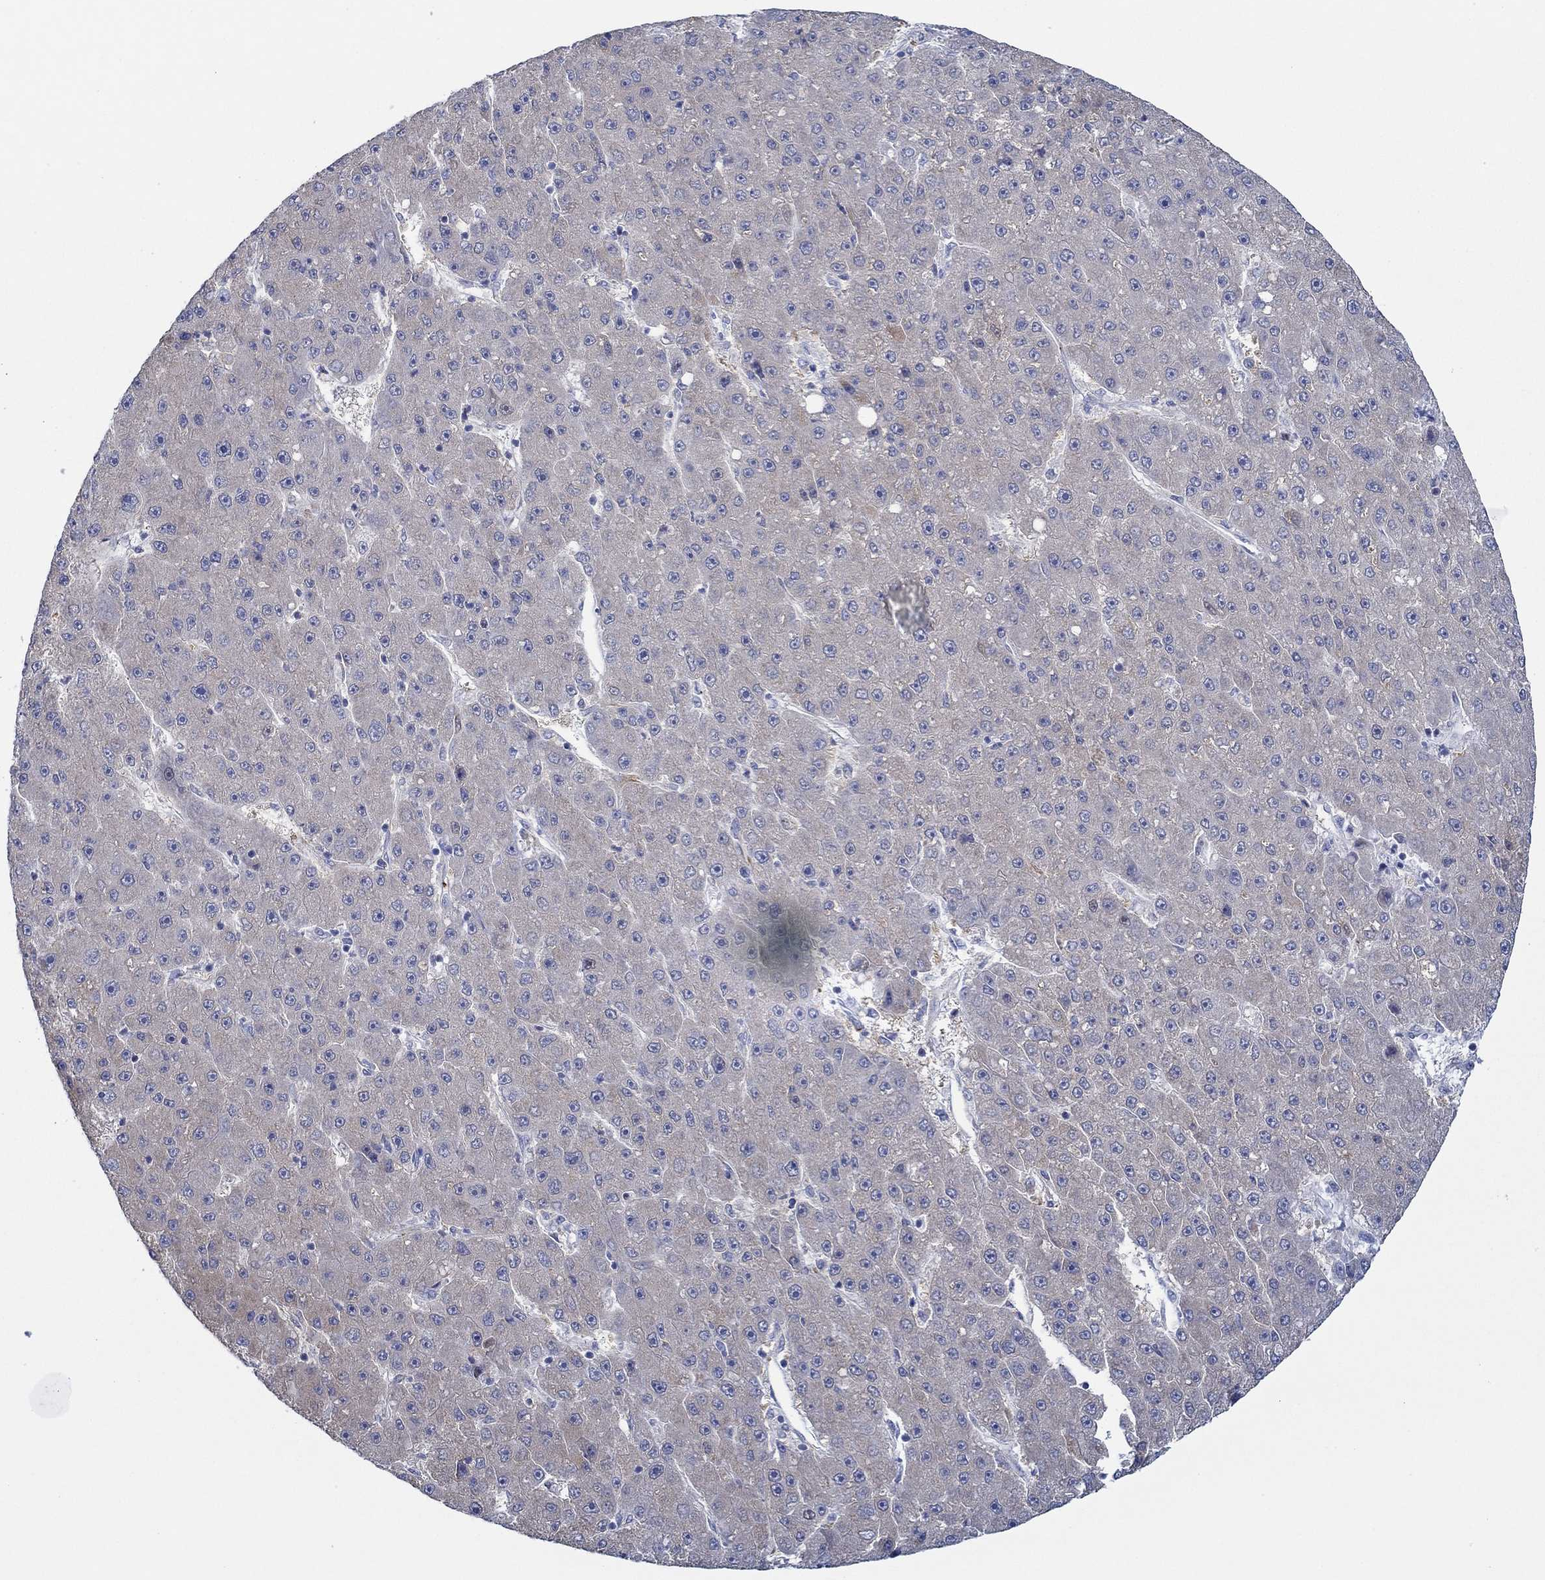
{"staining": {"intensity": "negative", "quantity": "none", "location": "none"}, "tissue": "liver cancer", "cell_type": "Tumor cells", "image_type": "cancer", "snomed": [{"axis": "morphology", "description": "Carcinoma, Hepatocellular, NOS"}, {"axis": "topography", "description": "Liver"}], "caption": "This is an IHC photomicrograph of human liver cancer (hepatocellular carcinoma). There is no staining in tumor cells.", "gene": "SLC27A3", "patient": {"sex": "male", "age": 67}}